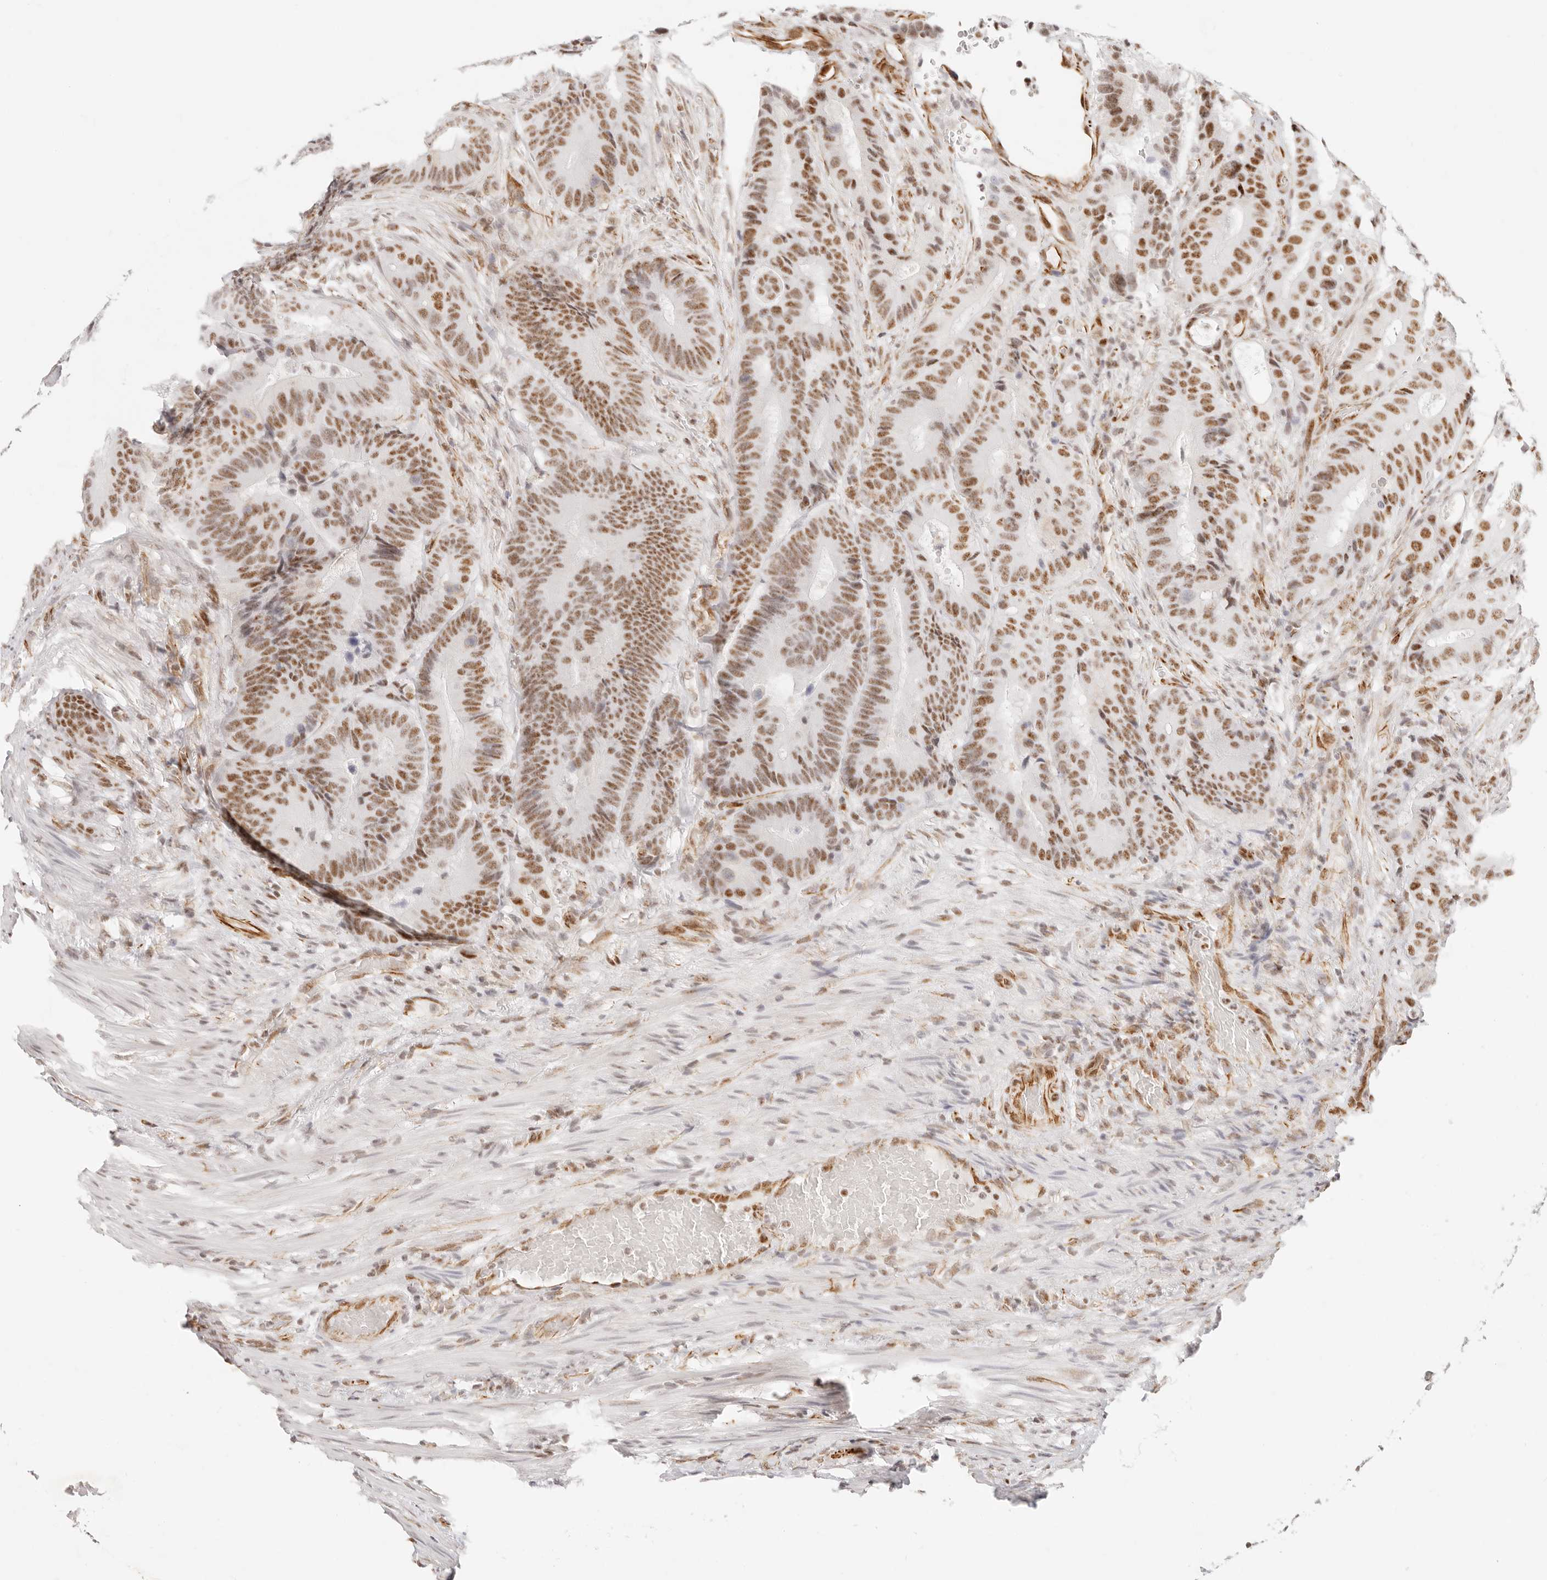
{"staining": {"intensity": "moderate", "quantity": ">75%", "location": "nuclear"}, "tissue": "colorectal cancer", "cell_type": "Tumor cells", "image_type": "cancer", "snomed": [{"axis": "morphology", "description": "Adenocarcinoma, NOS"}, {"axis": "topography", "description": "Colon"}], "caption": "This is a photomicrograph of IHC staining of colorectal adenocarcinoma, which shows moderate positivity in the nuclear of tumor cells.", "gene": "ZC3H11A", "patient": {"sex": "male", "age": 83}}